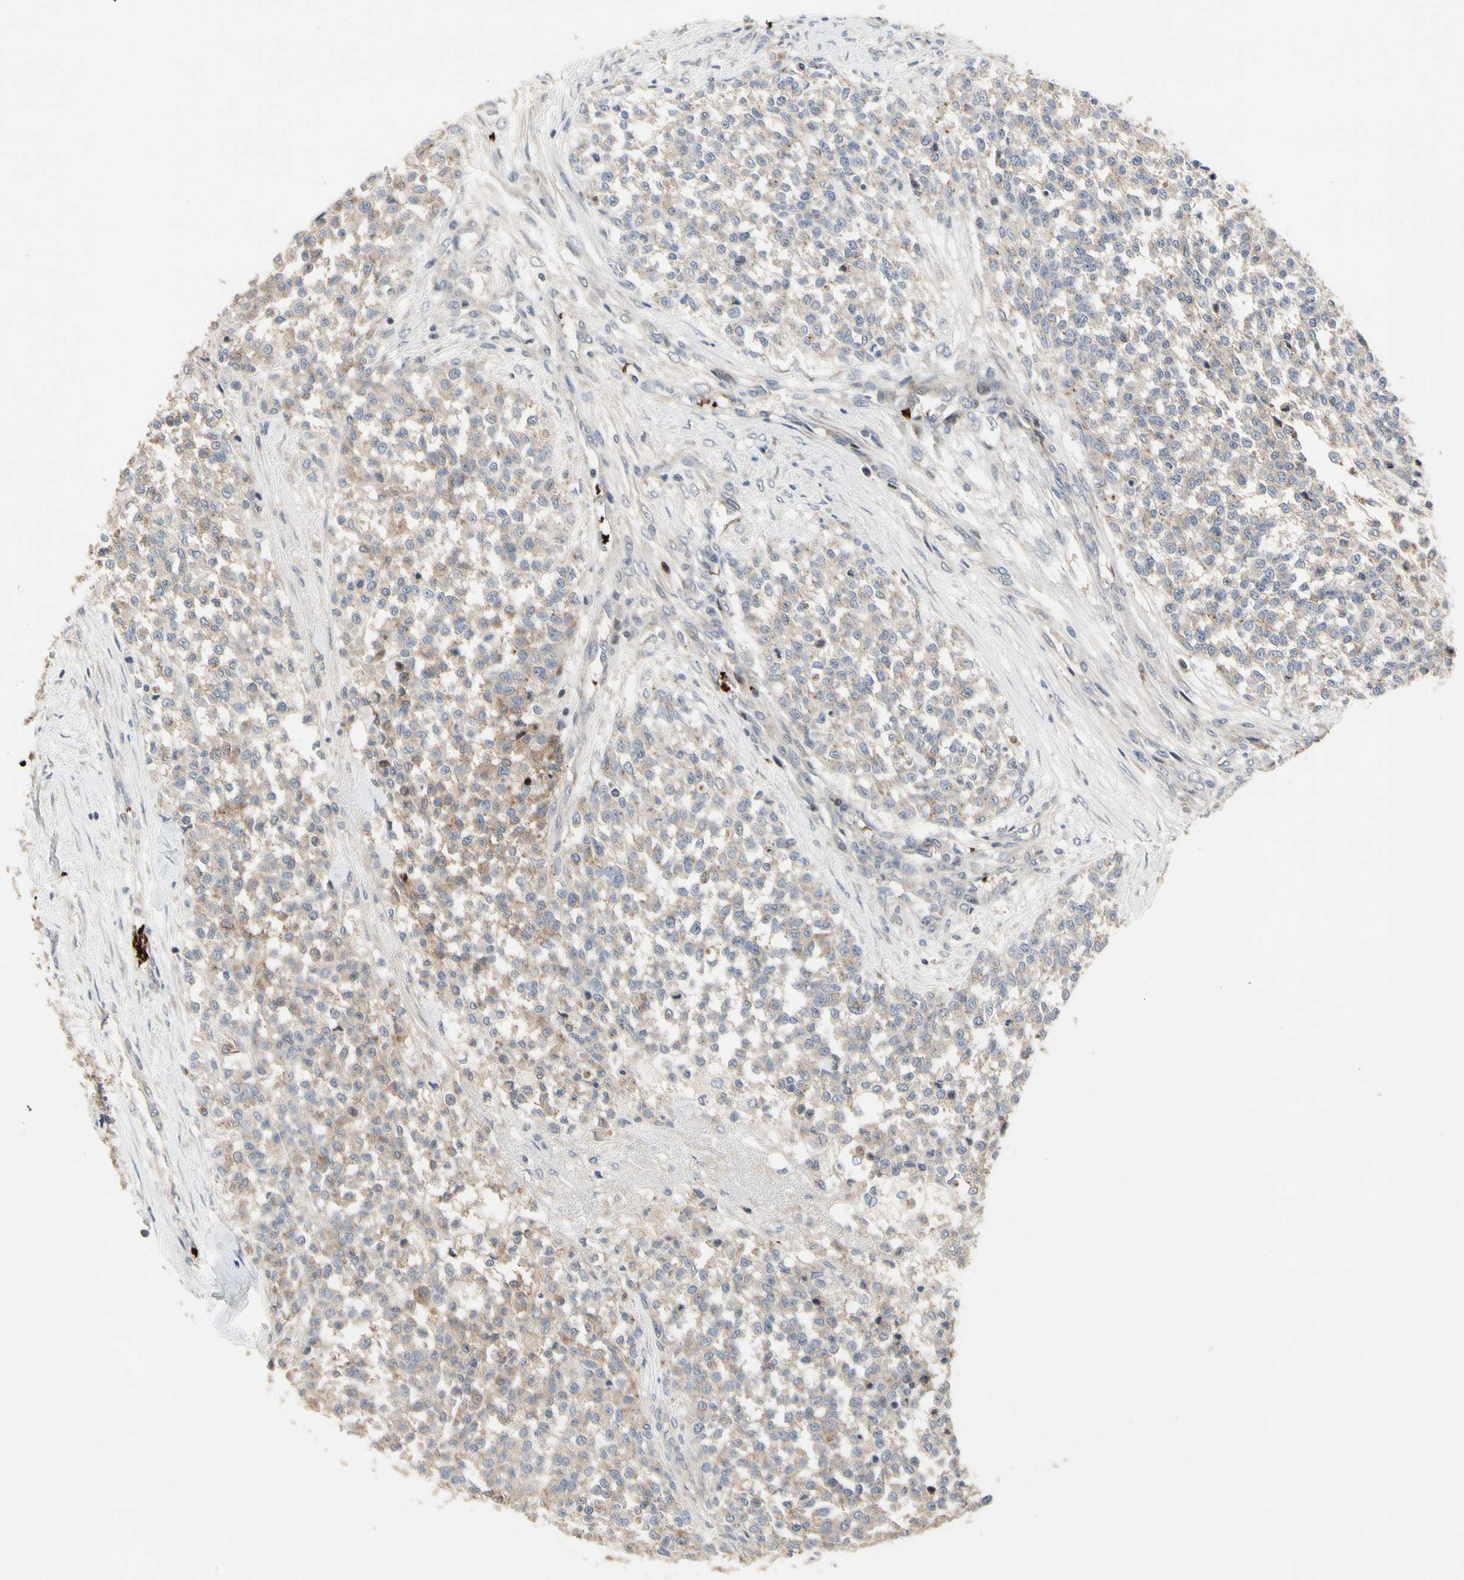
{"staining": {"intensity": "weak", "quantity": "25%-75%", "location": "cytoplasmic/membranous"}, "tissue": "testis cancer", "cell_type": "Tumor cells", "image_type": "cancer", "snomed": [{"axis": "morphology", "description": "Seminoma, NOS"}, {"axis": "topography", "description": "Testis"}], "caption": "IHC (DAB (3,3'-diaminobenzidine)) staining of seminoma (testis) demonstrates weak cytoplasmic/membranous protein positivity in approximately 25%-75% of tumor cells. (DAB IHC, brown staining for protein, blue staining for nuclei).", "gene": "HMGCR", "patient": {"sex": "male", "age": 59}}